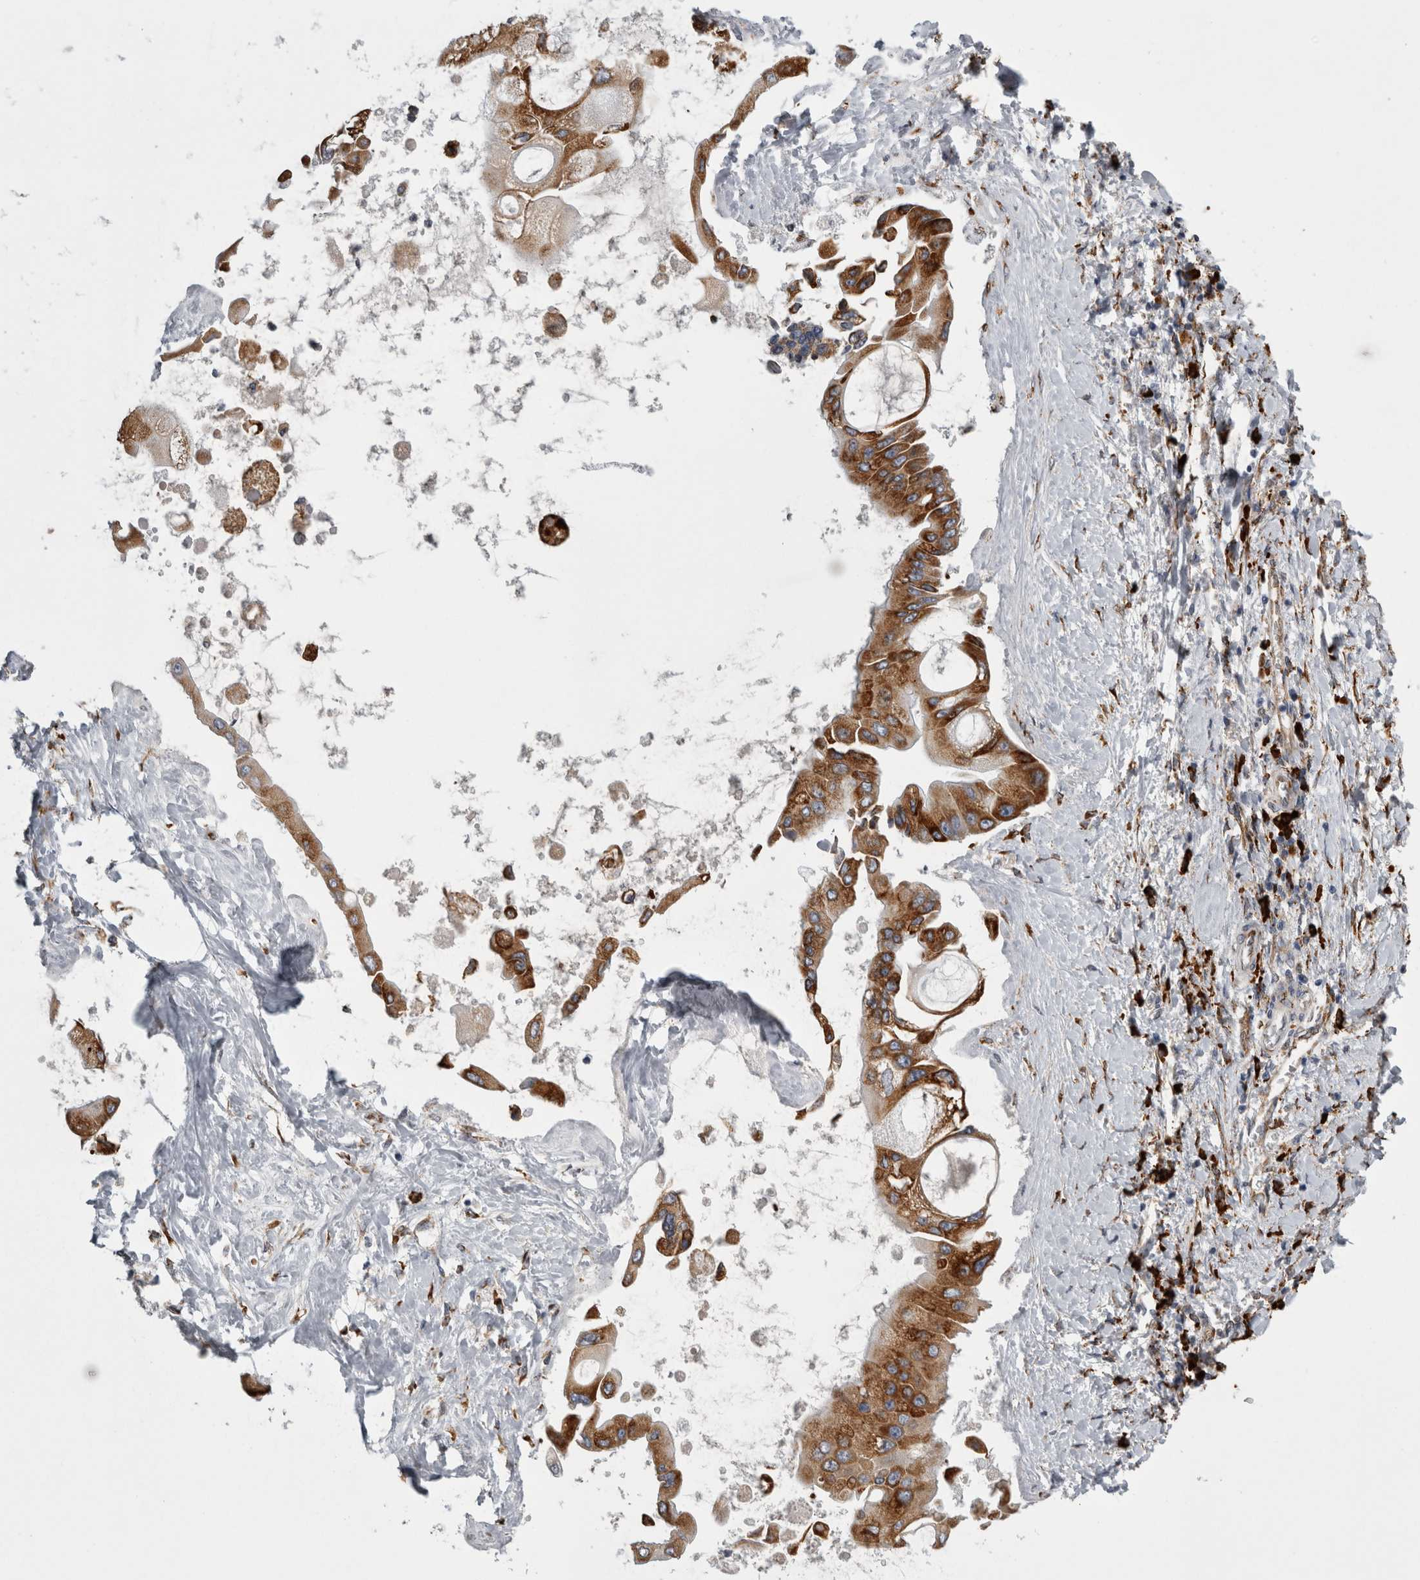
{"staining": {"intensity": "strong", "quantity": ">75%", "location": "cytoplasmic/membranous"}, "tissue": "liver cancer", "cell_type": "Tumor cells", "image_type": "cancer", "snomed": [{"axis": "morphology", "description": "Cholangiocarcinoma"}, {"axis": "topography", "description": "Liver"}], "caption": "Cholangiocarcinoma (liver) was stained to show a protein in brown. There is high levels of strong cytoplasmic/membranous expression in about >75% of tumor cells. Ihc stains the protein in brown and the nuclei are stained blue.", "gene": "FHIP2B", "patient": {"sex": "male", "age": 50}}